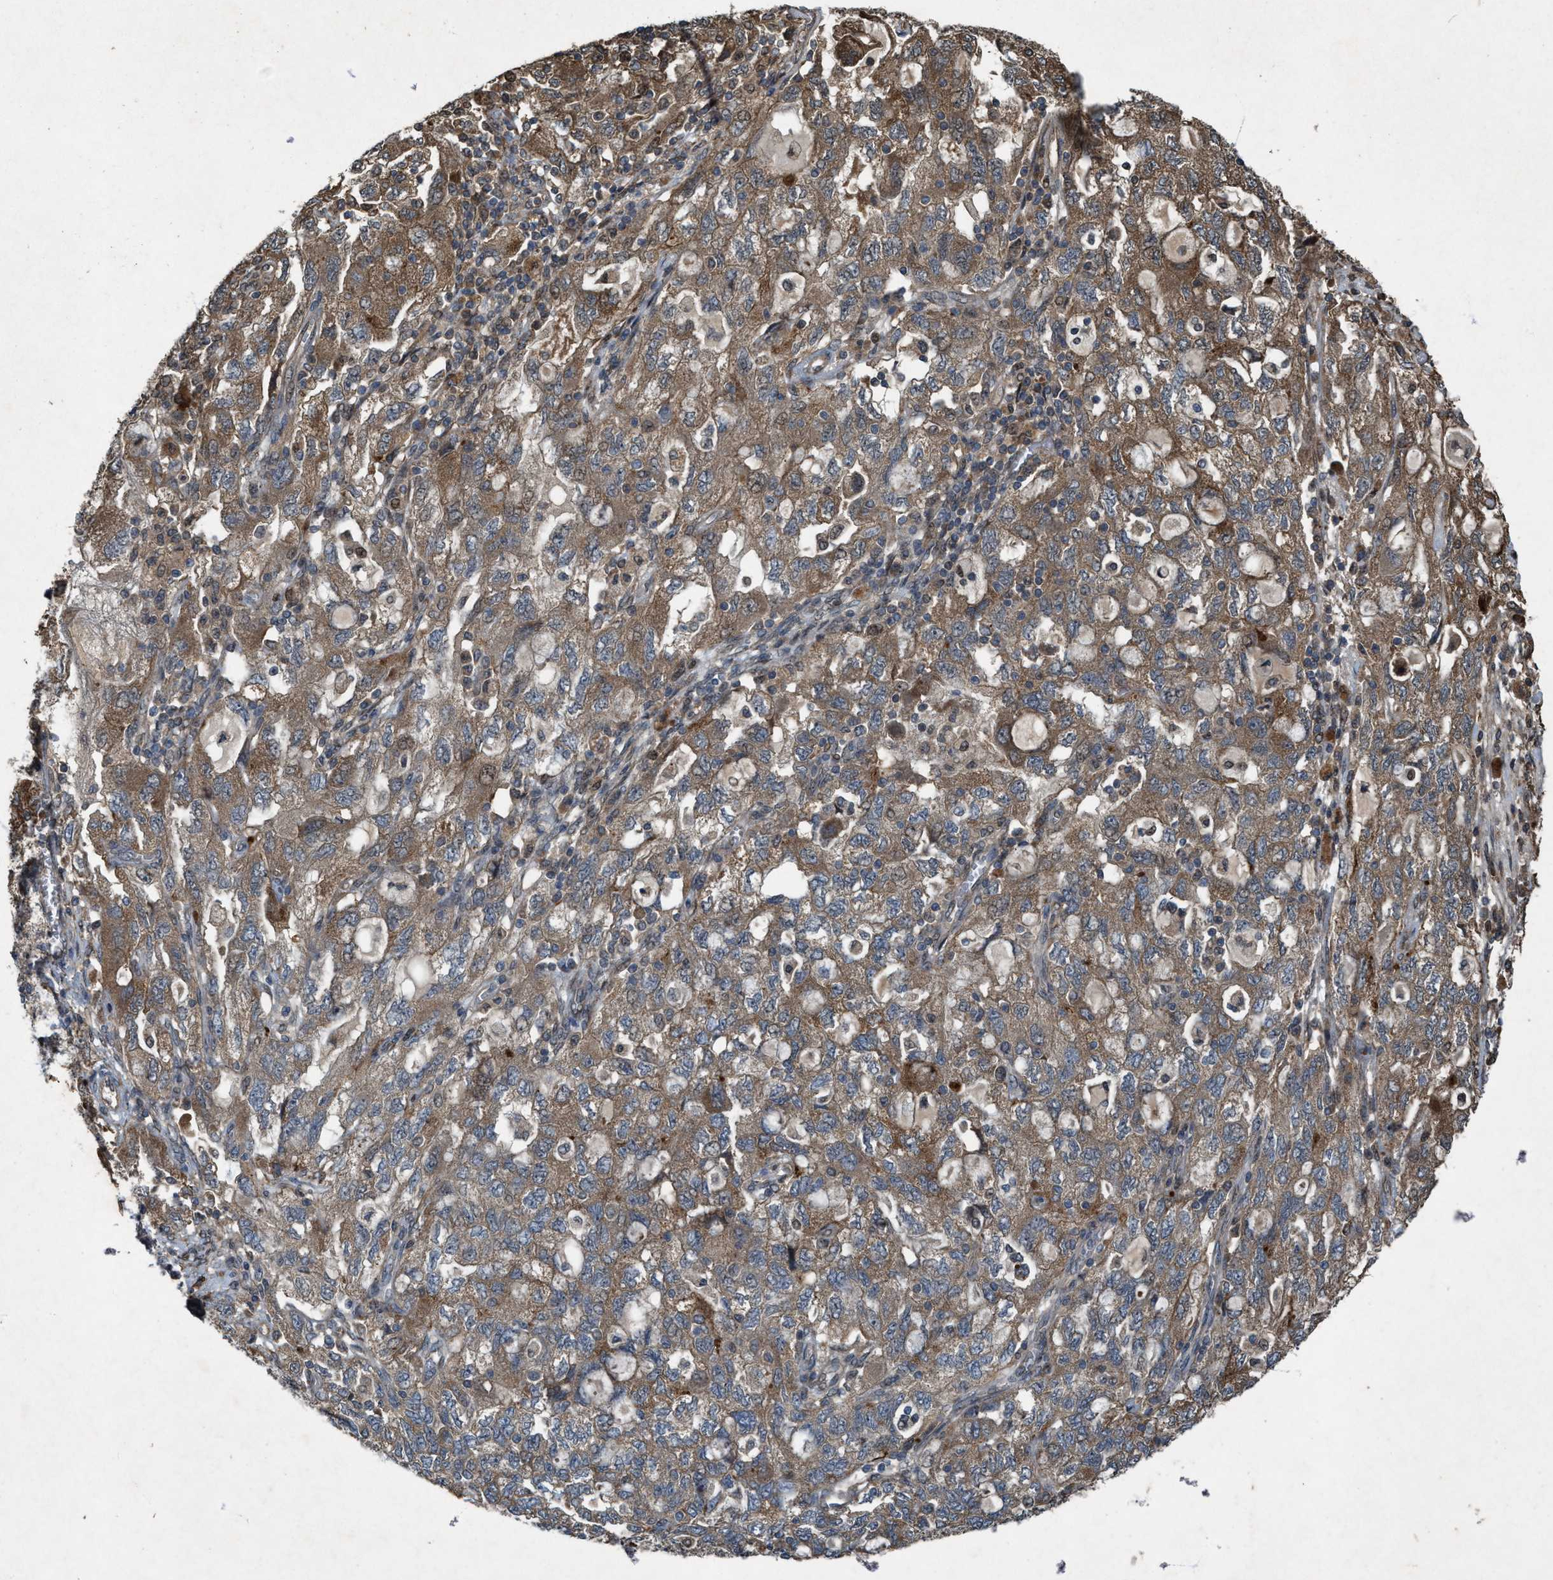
{"staining": {"intensity": "moderate", "quantity": ">75%", "location": "cytoplasmic/membranous"}, "tissue": "ovarian cancer", "cell_type": "Tumor cells", "image_type": "cancer", "snomed": [{"axis": "morphology", "description": "Carcinoma, NOS"}, {"axis": "morphology", "description": "Cystadenocarcinoma, serous, NOS"}, {"axis": "topography", "description": "Ovary"}], "caption": "Protein analysis of ovarian carcinoma tissue shows moderate cytoplasmic/membranous positivity in about >75% of tumor cells. (DAB (3,3'-diaminobenzidine) IHC with brightfield microscopy, high magnification).", "gene": "PDP2", "patient": {"sex": "female", "age": 69}}